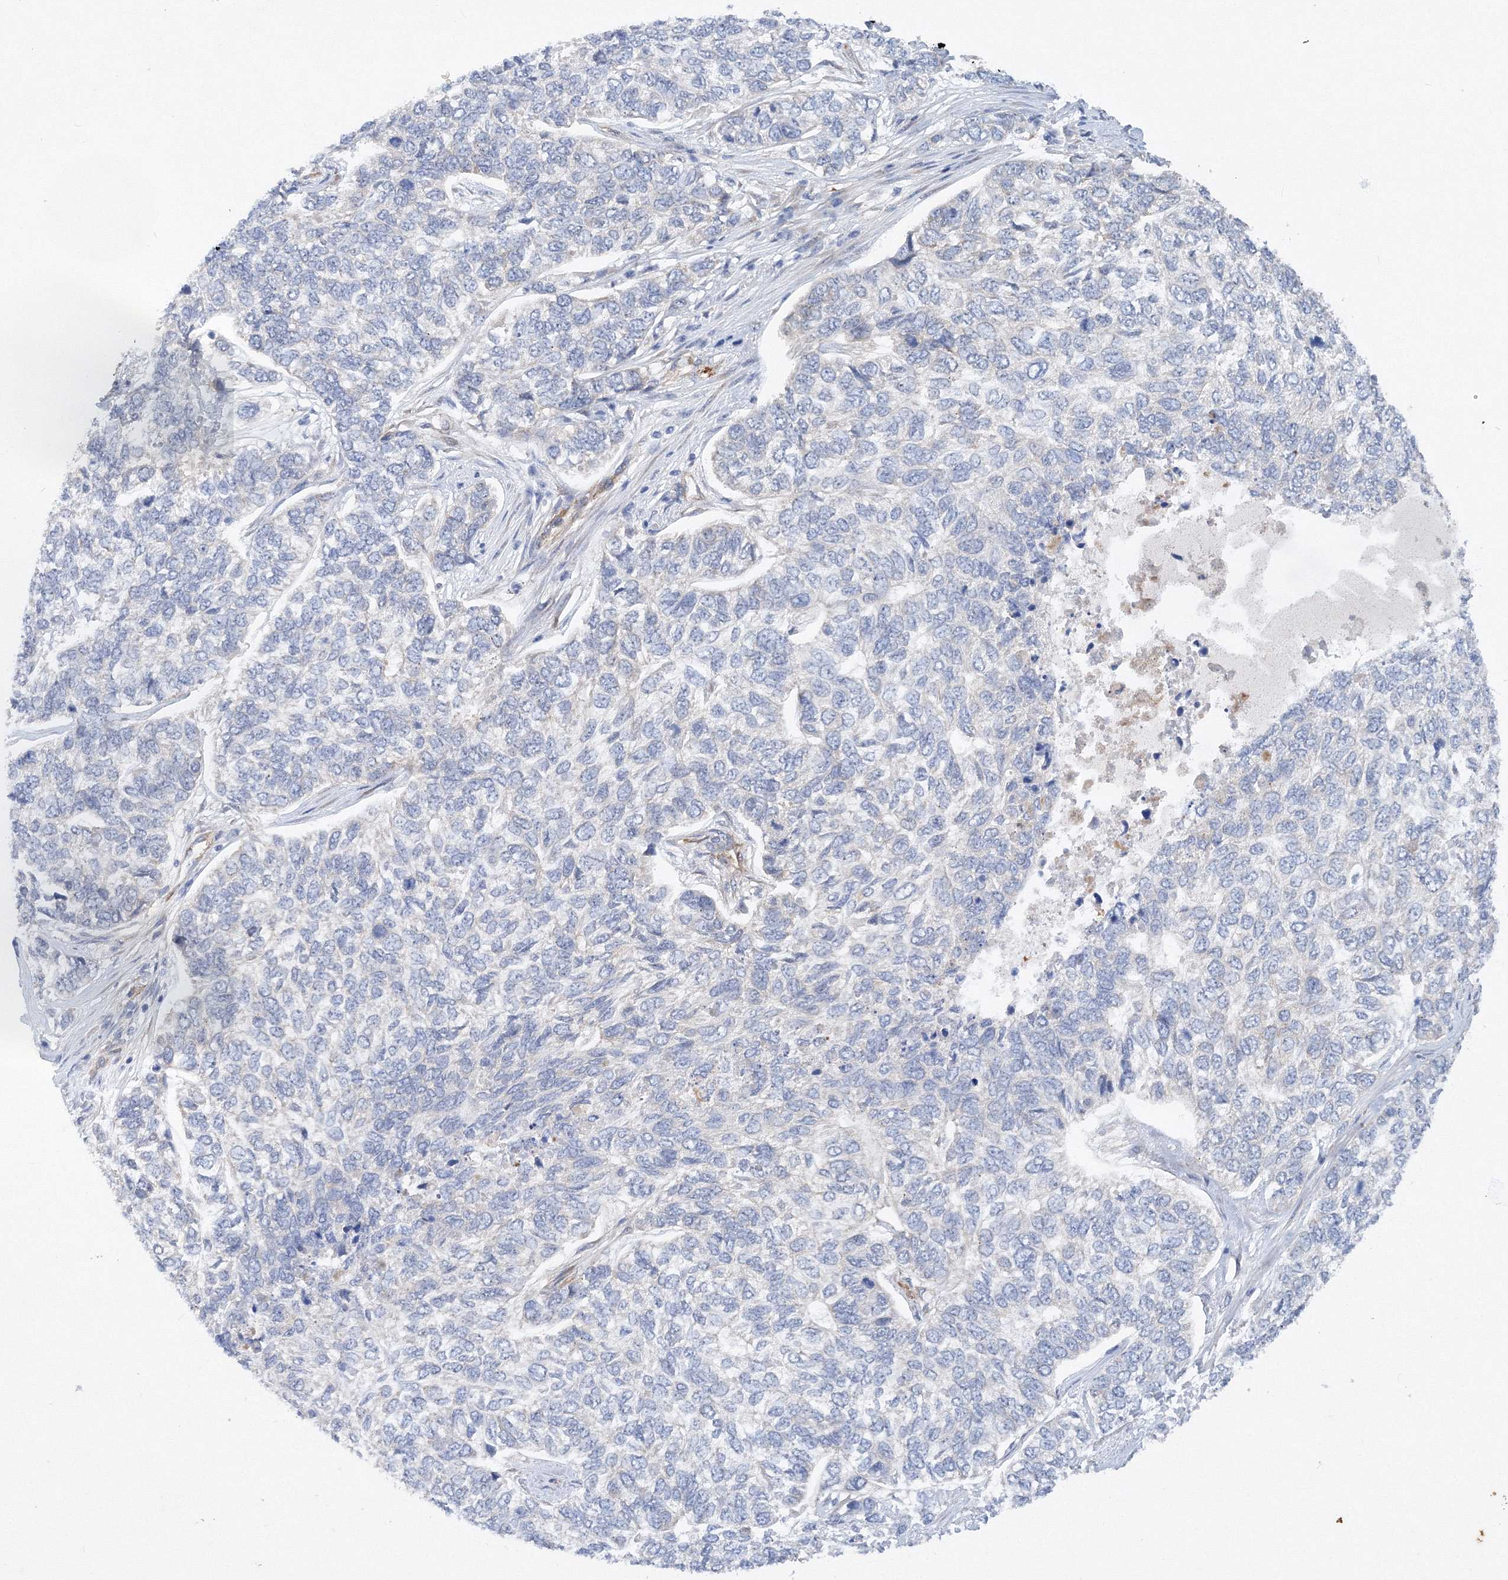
{"staining": {"intensity": "negative", "quantity": "none", "location": "none"}, "tissue": "skin cancer", "cell_type": "Tumor cells", "image_type": "cancer", "snomed": [{"axis": "morphology", "description": "Basal cell carcinoma"}, {"axis": "topography", "description": "Skin"}], "caption": "Tumor cells are negative for brown protein staining in skin cancer (basal cell carcinoma).", "gene": "TANC1", "patient": {"sex": "female", "age": 65}}